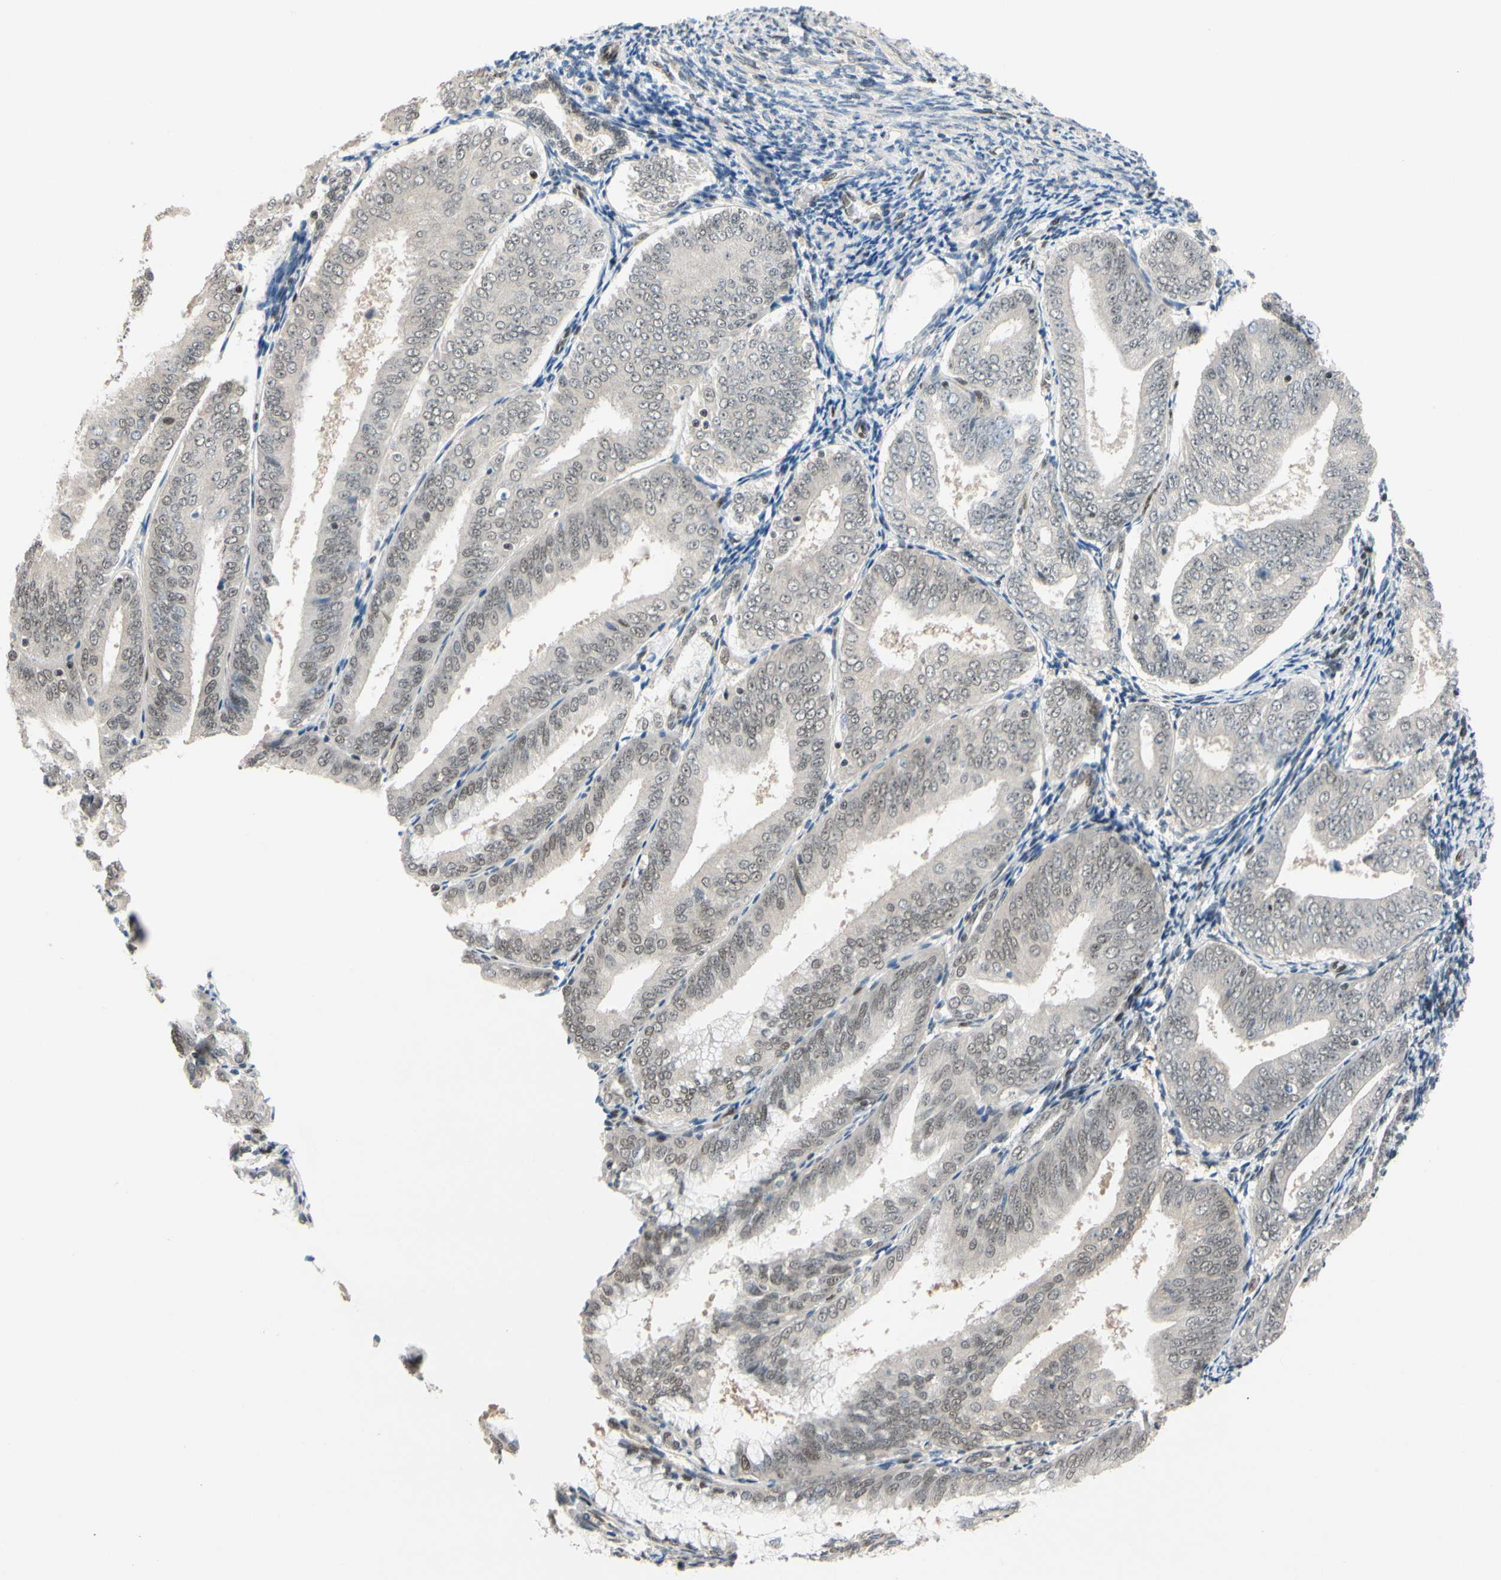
{"staining": {"intensity": "weak", "quantity": ">75%", "location": "nuclear"}, "tissue": "endometrial cancer", "cell_type": "Tumor cells", "image_type": "cancer", "snomed": [{"axis": "morphology", "description": "Adenocarcinoma, NOS"}, {"axis": "topography", "description": "Endometrium"}], "caption": "This histopathology image demonstrates immunohistochemistry (IHC) staining of human adenocarcinoma (endometrial), with low weak nuclear expression in approximately >75% of tumor cells.", "gene": "TAF4", "patient": {"sex": "female", "age": 63}}